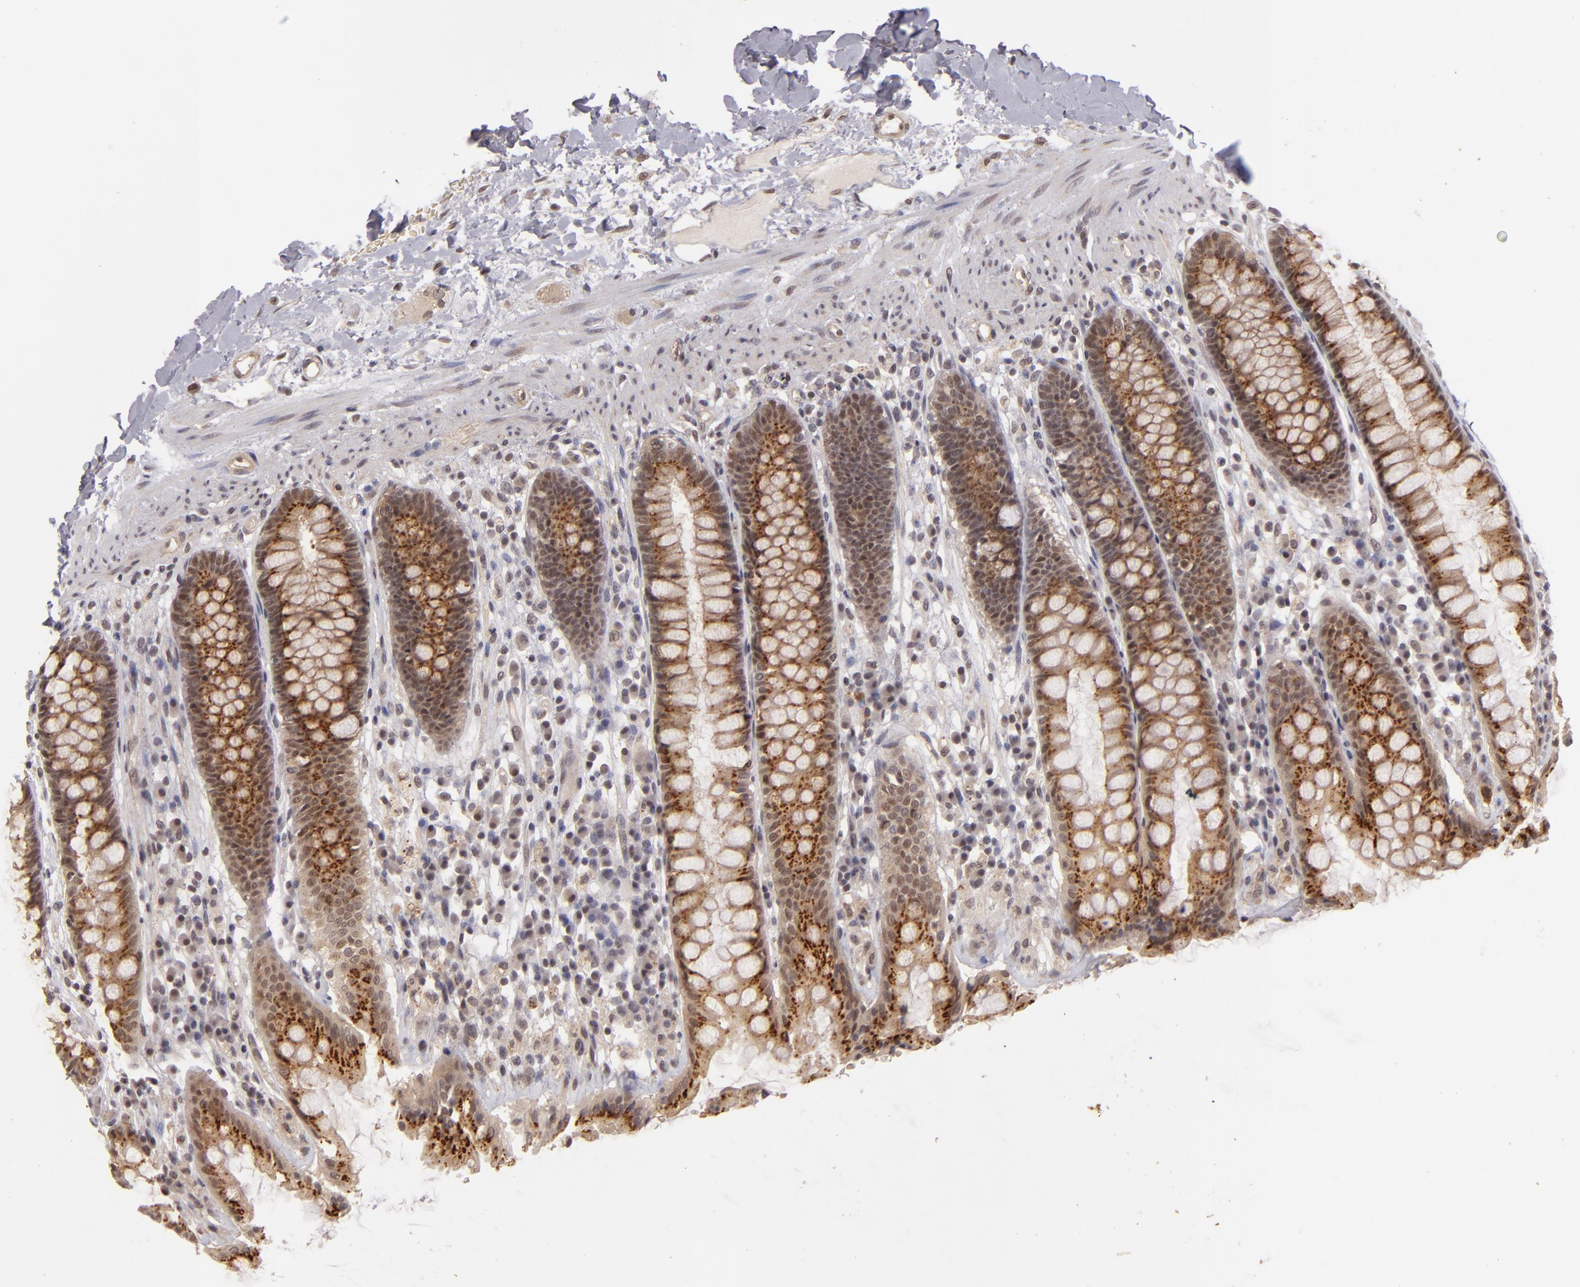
{"staining": {"intensity": "strong", "quantity": ">75%", "location": "cytoplasmic/membranous"}, "tissue": "rectum", "cell_type": "Glandular cells", "image_type": "normal", "snomed": [{"axis": "morphology", "description": "Normal tissue, NOS"}, {"axis": "topography", "description": "Rectum"}], "caption": "Glandular cells exhibit high levels of strong cytoplasmic/membranous expression in about >75% of cells in normal human rectum.", "gene": "DFFA", "patient": {"sex": "female", "age": 46}}